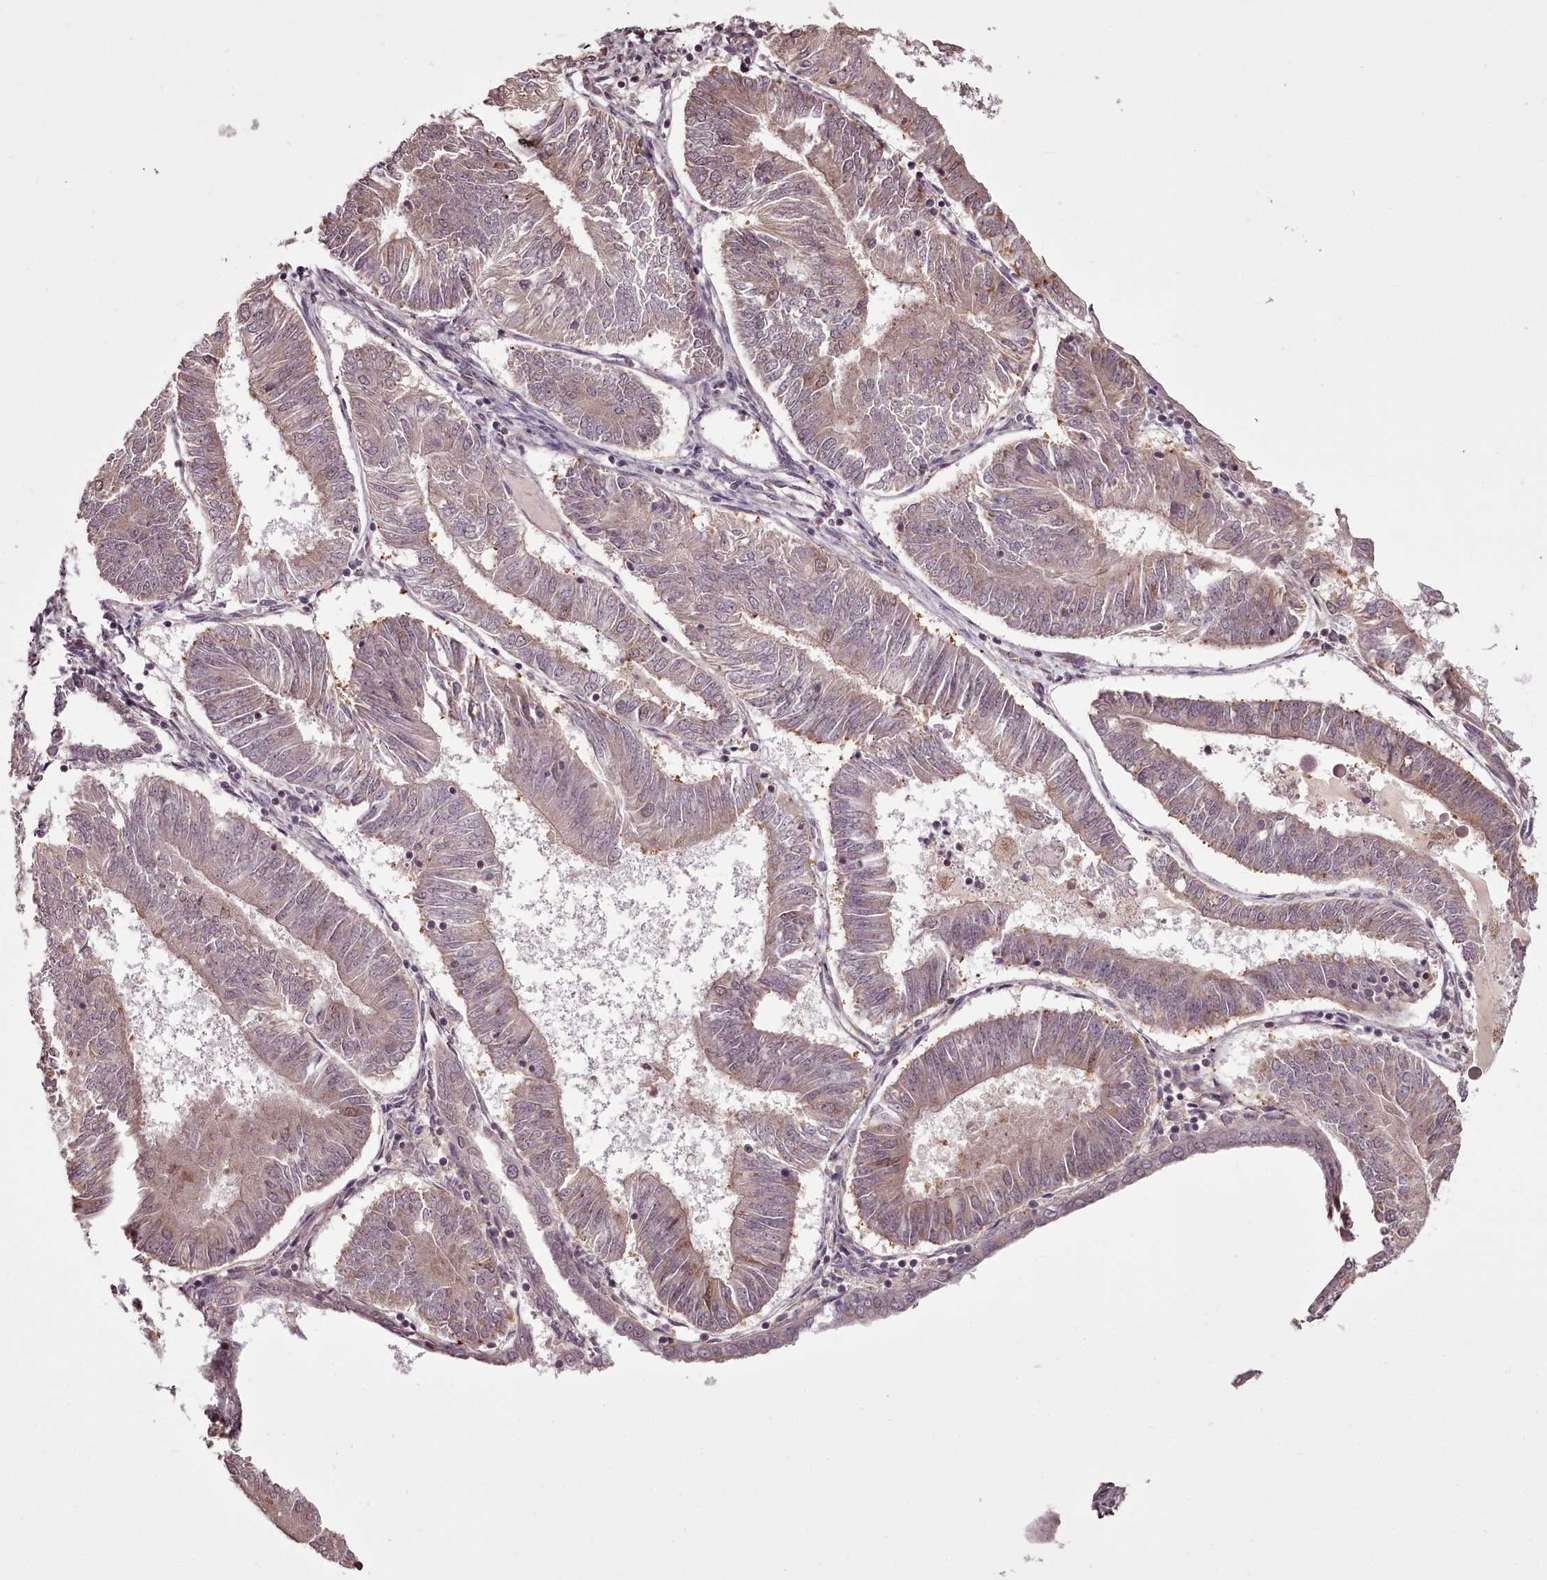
{"staining": {"intensity": "weak", "quantity": "25%-75%", "location": "cytoplasmic/membranous"}, "tissue": "endometrial cancer", "cell_type": "Tumor cells", "image_type": "cancer", "snomed": [{"axis": "morphology", "description": "Adenocarcinoma, NOS"}, {"axis": "topography", "description": "Endometrium"}], "caption": "Immunohistochemistry of adenocarcinoma (endometrial) displays low levels of weak cytoplasmic/membranous staining in about 25%-75% of tumor cells.", "gene": "CCDC92", "patient": {"sex": "female", "age": 58}}